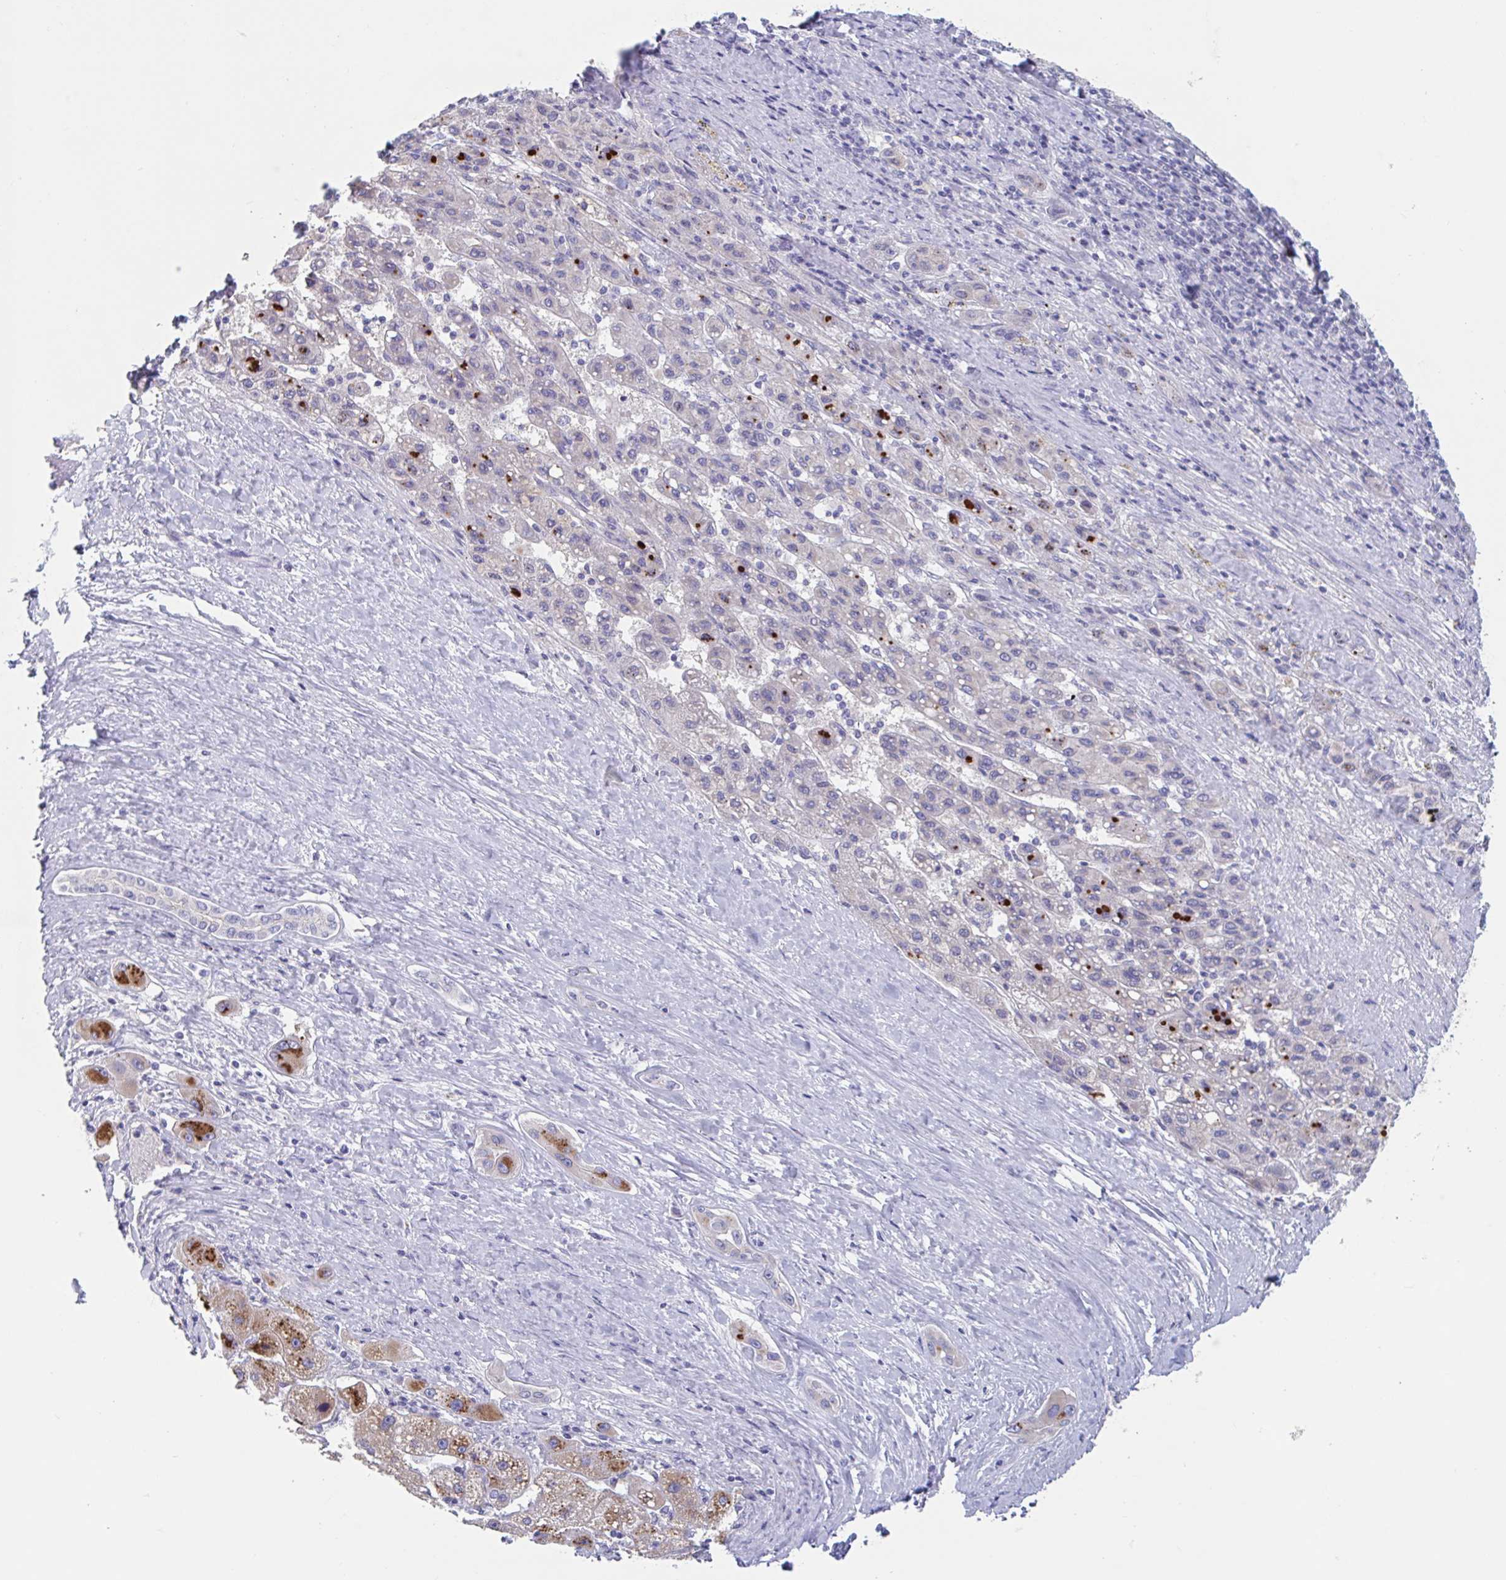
{"staining": {"intensity": "negative", "quantity": "none", "location": "none"}, "tissue": "liver cancer", "cell_type": "Tumor cells", "image_type": "cancer", "snomed": [{"axis": "morphology", "description": "Carcinoma, Hepatocellular, NOS"}, {"axis": "topography", "description": "Liver"}], "caption": "IHC micrograph of hepatocellular carcinoma (liver) stained for a protein (brown), which reveals no staining in tumor cells.", "gene": "UNKL", "patient": {"sex": "female", "age": 82}}